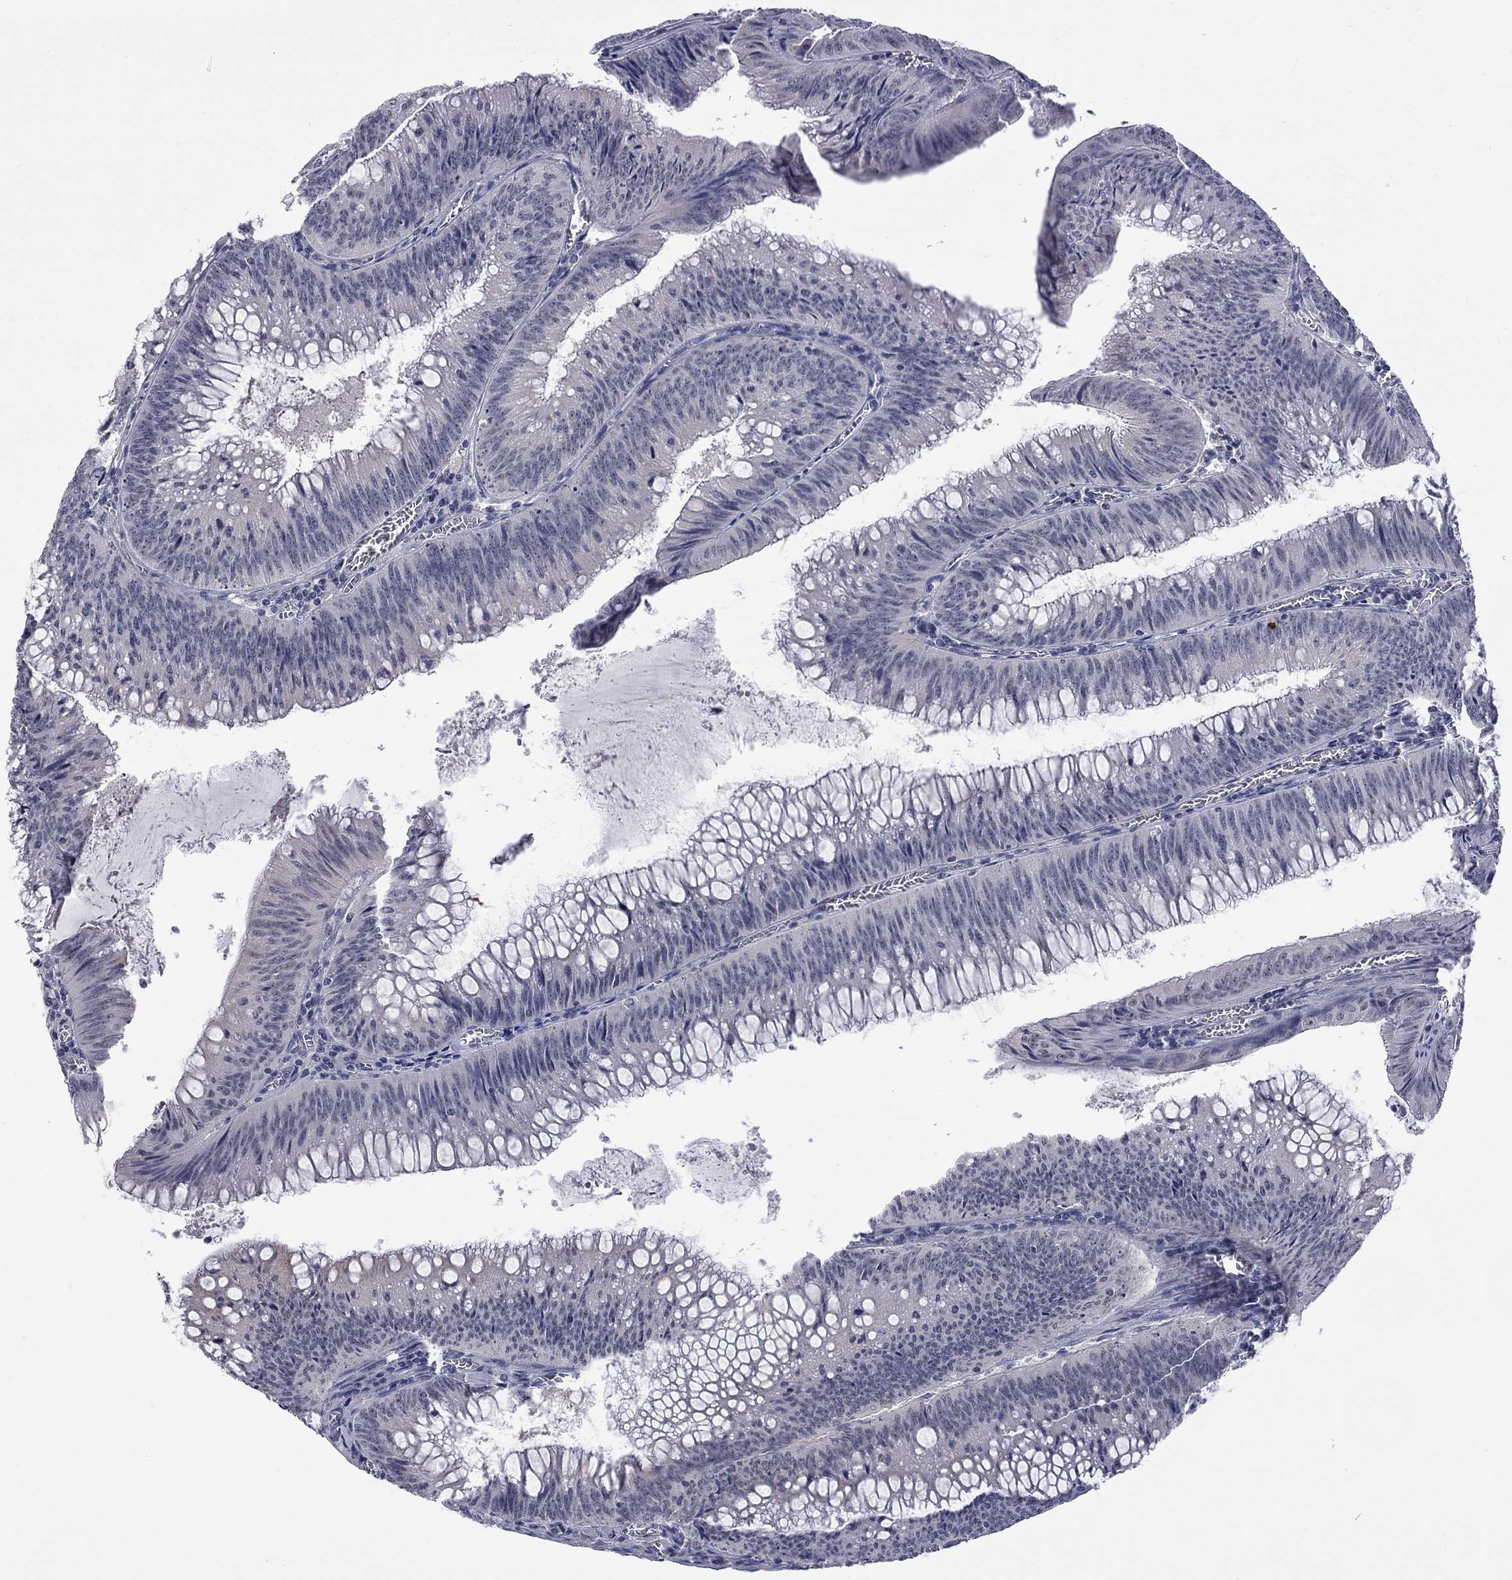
{"staining": {"intensity": "weak", "quantity": "<25%", "location": "cytoplasmic/membranous"}, "tissue": "colorectal cancer", "cell_type": "Tumor cells", "image_type": "cancer", "snomed": [{"axis": "morphology", "description": "Adenocarcinoma, NOS"}, {"axis": "topography", "description": "Rectum"}], "caption": "DAB (3,3'-diaminobenzidine) immunohistochemical staining of human colorectal adenocarcinoma displays no significant expression in tumor cells. The staining is performed using DAB (3,3'-diaminobenzidine) brown chromogen with nuclei counter-stained in using hematoxylin.", "gene": "GSG1L", "patient": {"sex": "female", "age": 72}}